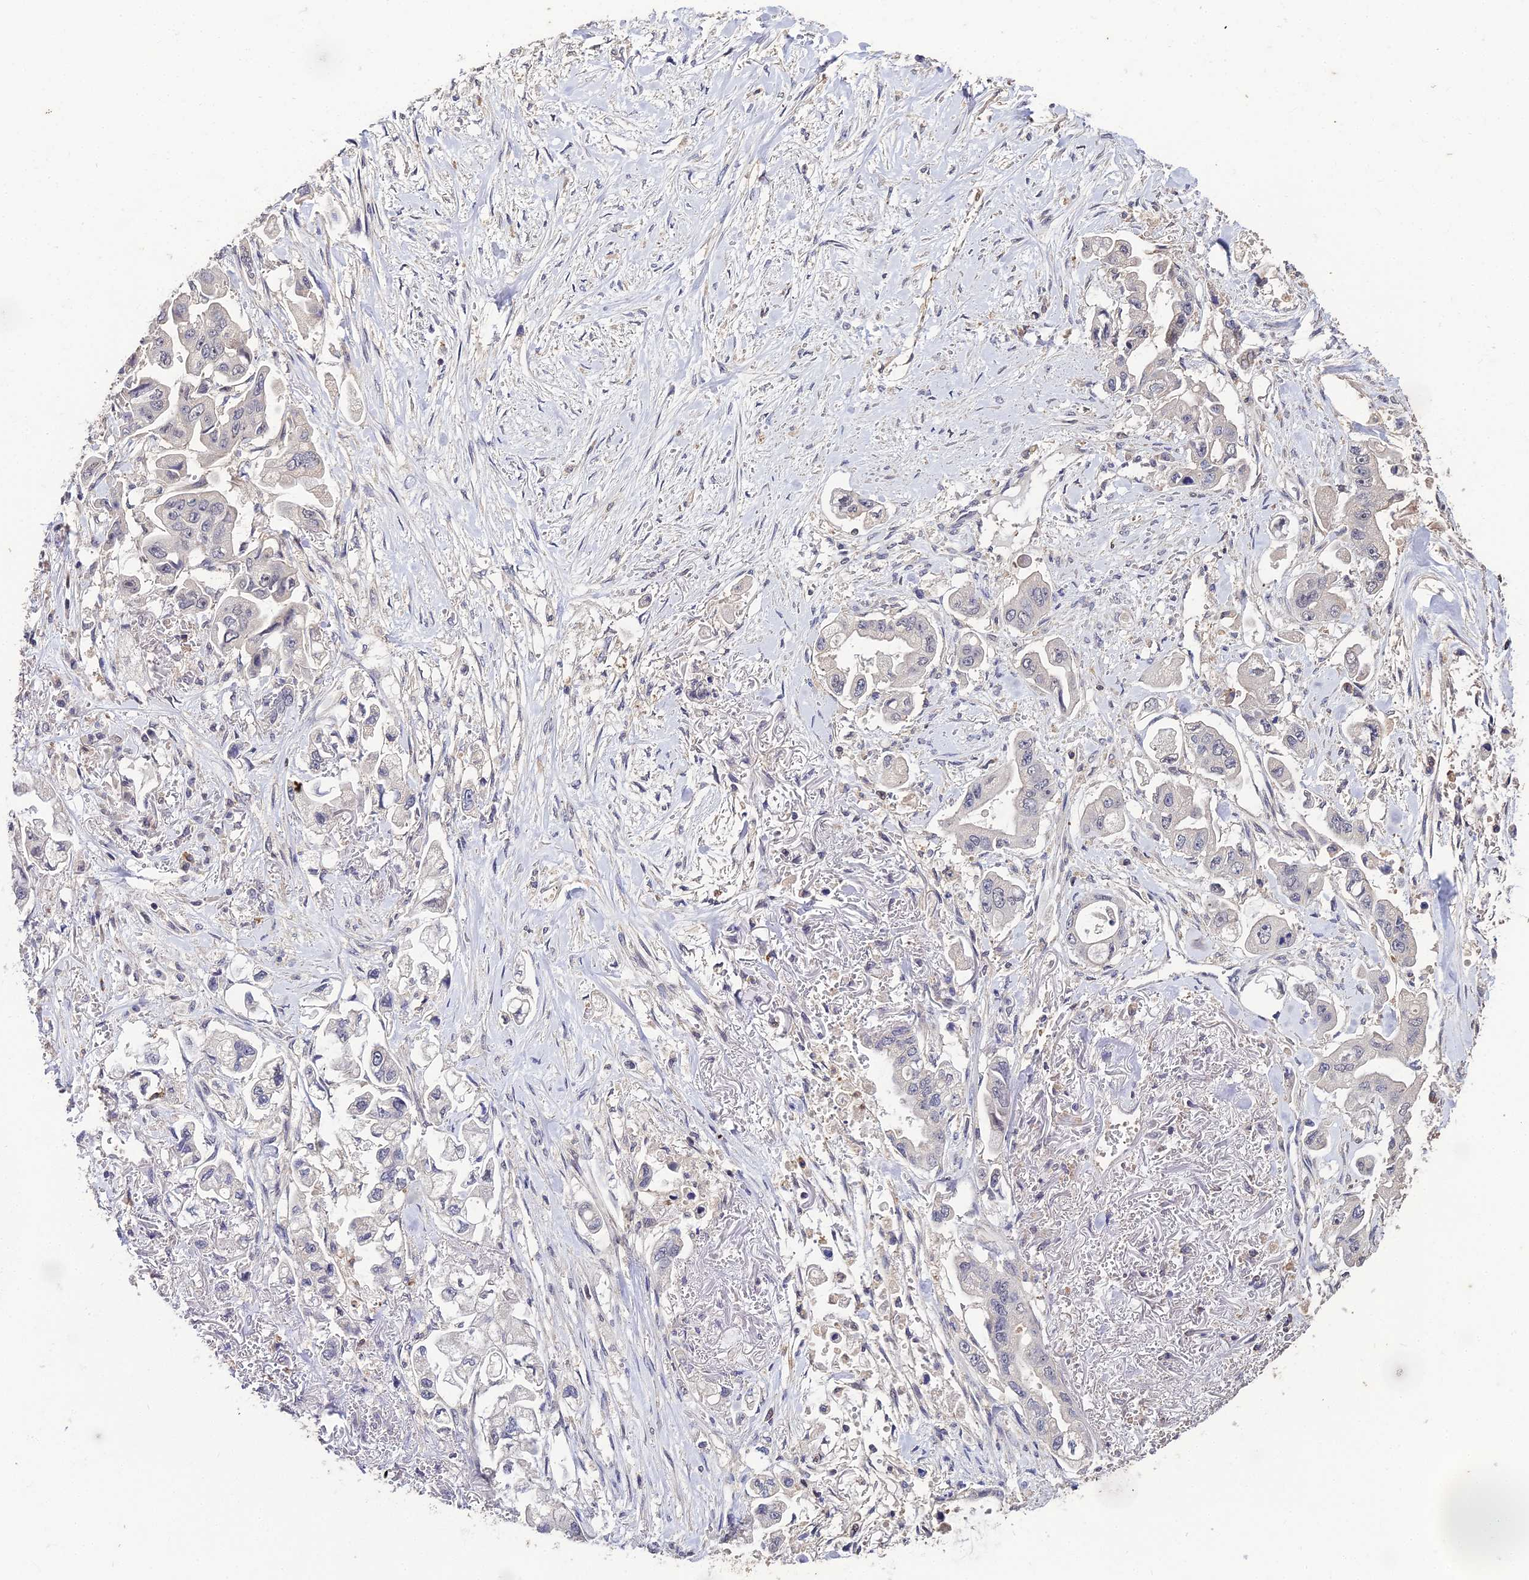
{"staining": {"intensity": "negative", "quantity": "none", "location": "none"}, "tissue": "stomach cancer", "cell_type": "Tumor cells", "image_type": "cancer", "snomed": [{"axis": "morphology", "description": "Adenocarcinoma, NOS"}, {"axis": "topography", "description": "Stomach"}], "caption": "The micrograph exhibits no significant staining in tumor cells of adenocarcinoma (stomach).", "gene": "LSM5", "patient": {"sex": "male", "age": 62}}